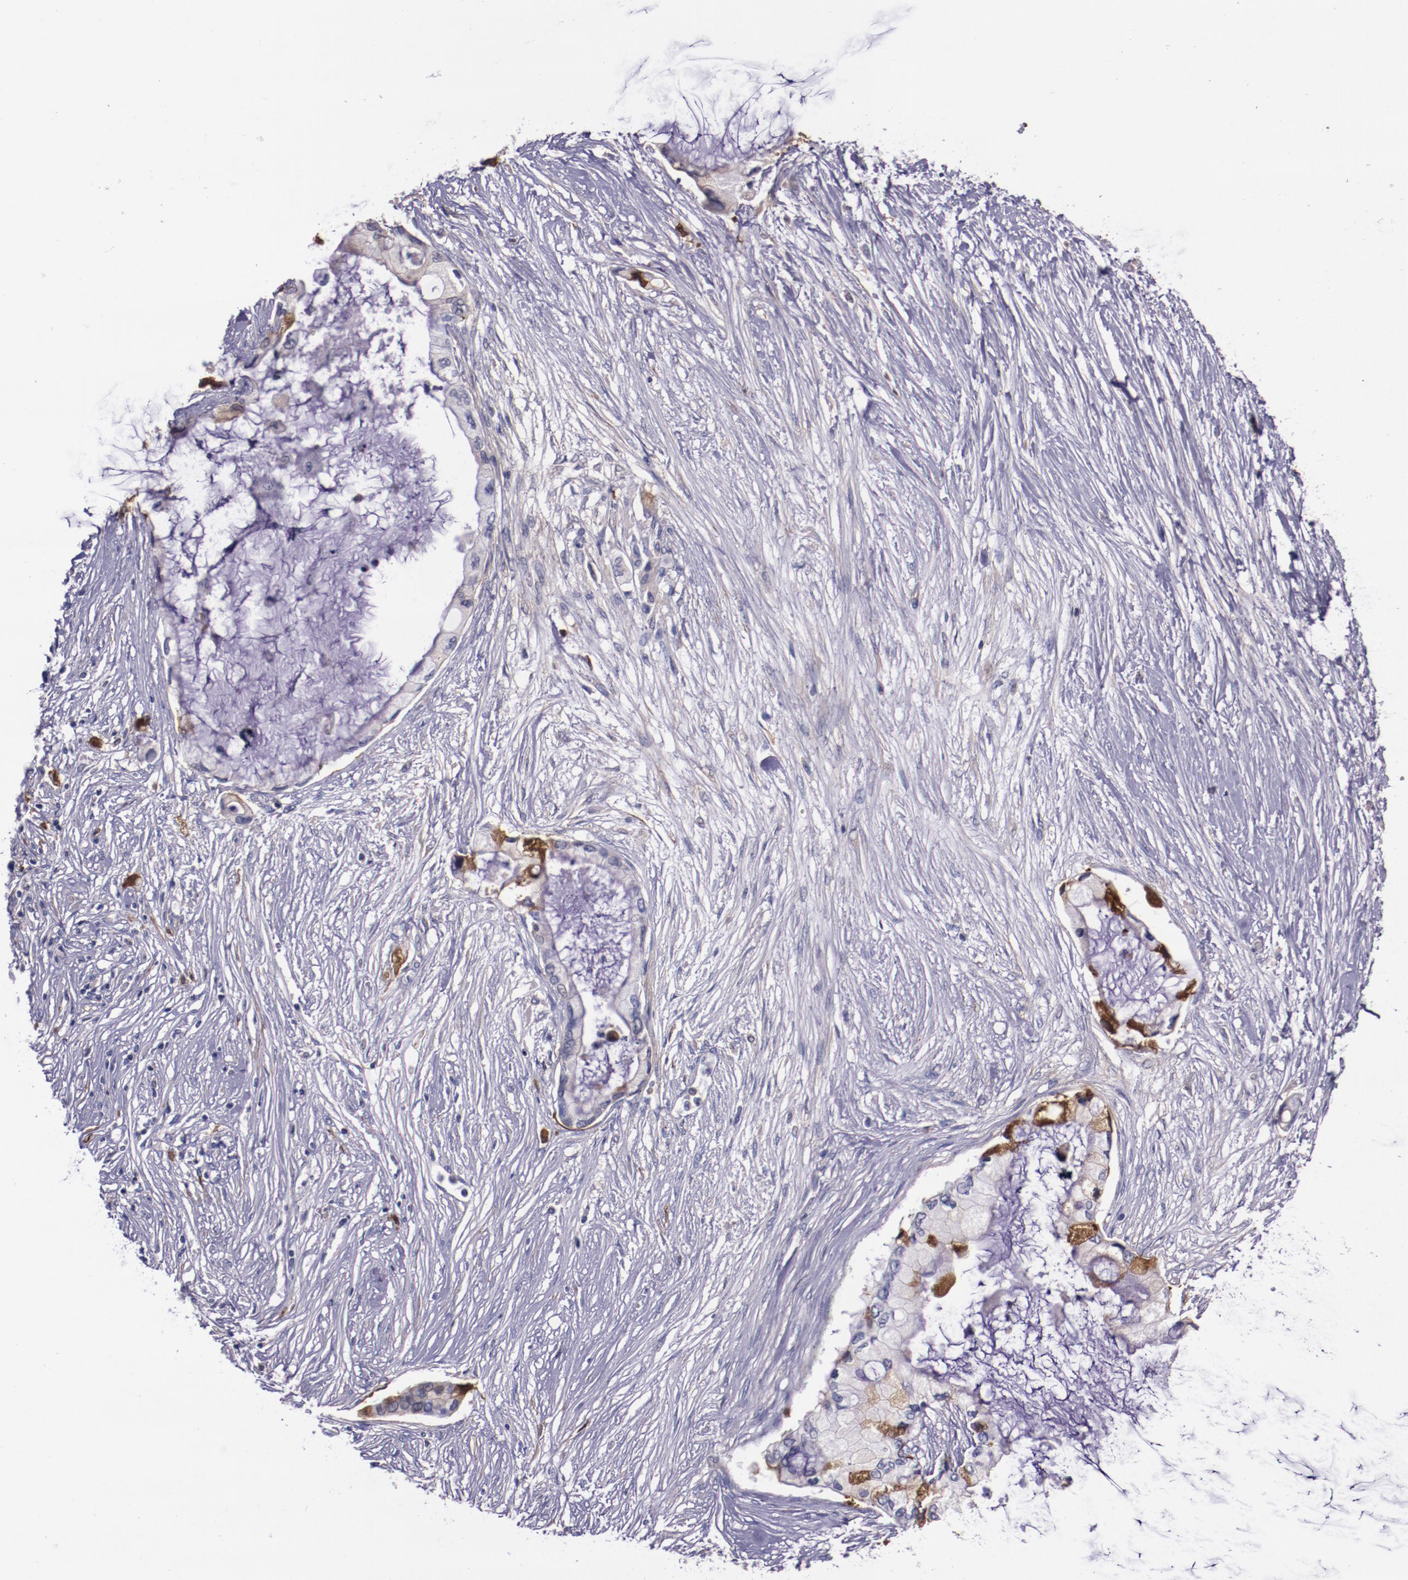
{"staining": {"intensity": "moderate", "quantity": "<25%", "location": "cytoplasmic/membranous"}, "tissue": "pancreatic cancer", "cell_type": "Tumor cells", "image_type": "cancer", "snomed": [{"axis": "morphology", "description": "Adenocarcinoma, NOS"}, {"axis": "topography", "description": "Pancreas"}], "caption": "The histopathology image reveals staining of pancreatic cancer, revealing moderate cytoplasmic/membranous protein expression (brown color) within tumor cells.", "gene": "APOH", "patient": {"sex": "female", "age": 59}}